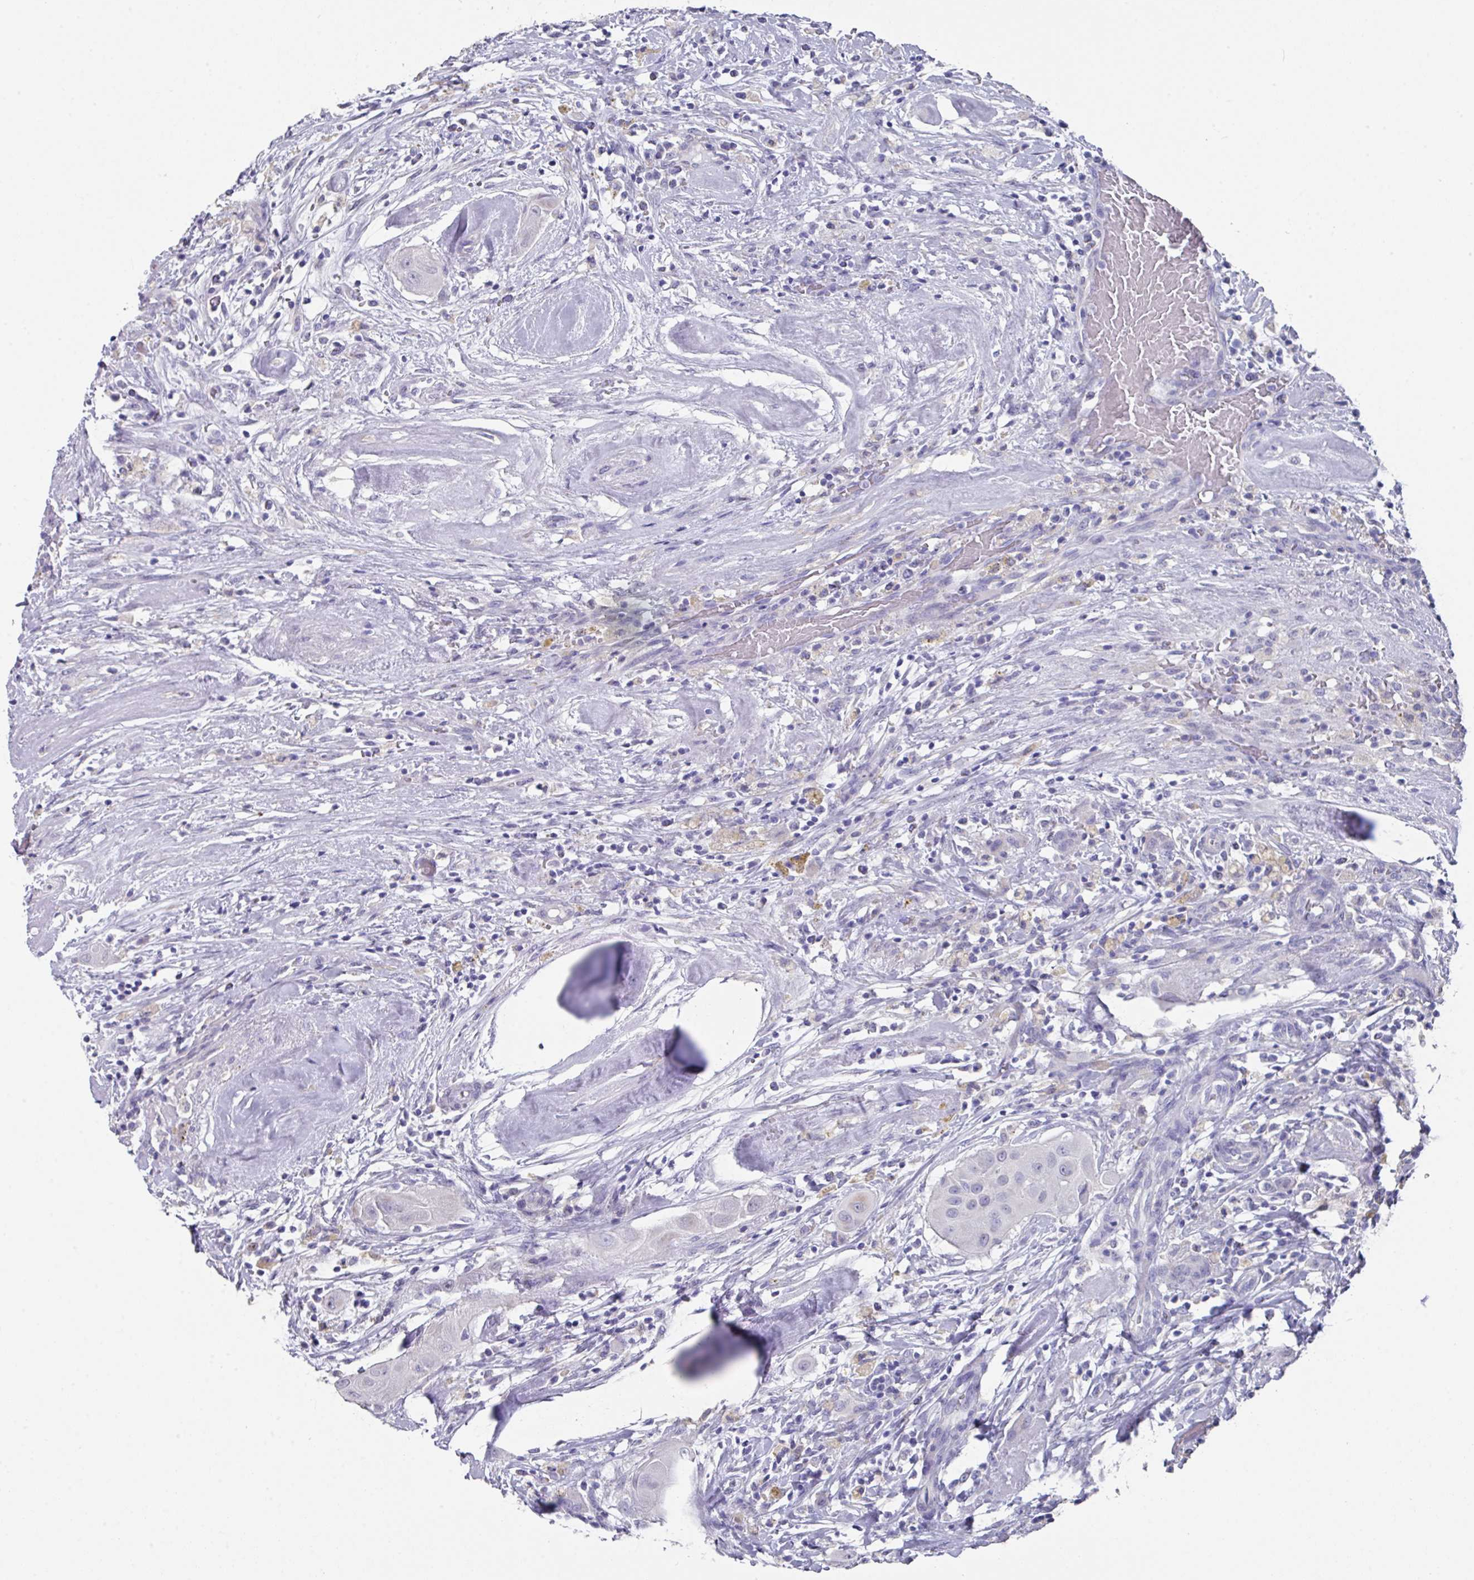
{"staining": {"intensity": "negative", "quantity": "none", "location": "none"}, "tissue": "thyroid cancer", "cell_type": "Tumor cells", "image_type": "cancer", "snomed": [{"axis": "morphology", "description": "Papillary adenocarcinoma, NOS"}, {"axis": "topography", "description": "Thyroid gland"}], "caption": "Immunohistochemistry of thyroid cancer demonstrates no staining in tumor cells.", "gene": "DAZL", "patient": {"sex": "female", "age": 59}}